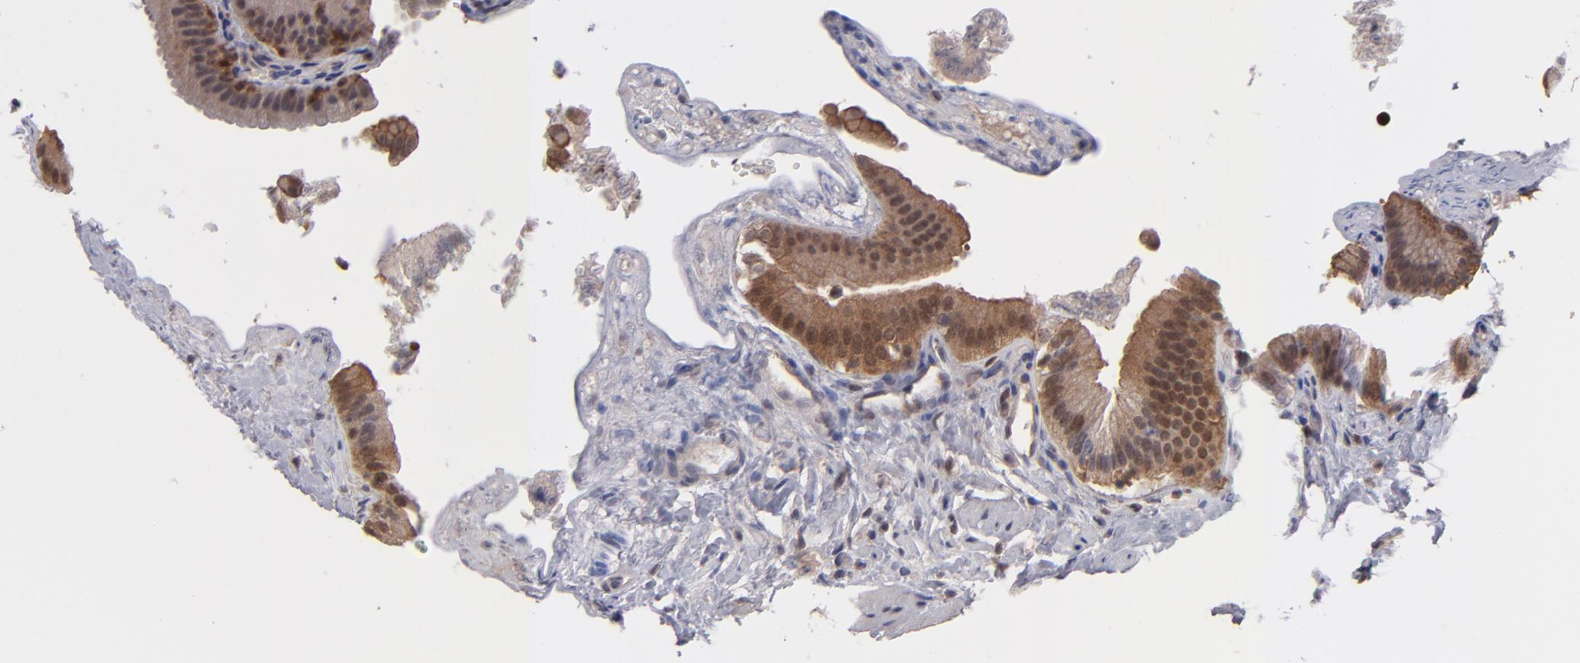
{"staining": {"intensity": "moderate", "quantity": ">75%", "location": "cytoplasmic/membranous,nuclear"}, "tissue": "gallbladder", "cell_type": "Glandular cells", "image_type": "normal", "snomed": [{"axis": "morphology", "description": "Normal tissue, NOS"}, {"axis": "topography", "description": "Gallbladder"}], "caption": "This histopathology image shows IHC staining of benign gallbladder, with medium moderate cytoplasmic/membranous,nuclear expression in about >75% of glandular cells.", "gene": "GRB2", "patient": {"sex": "female", "age": 24}}